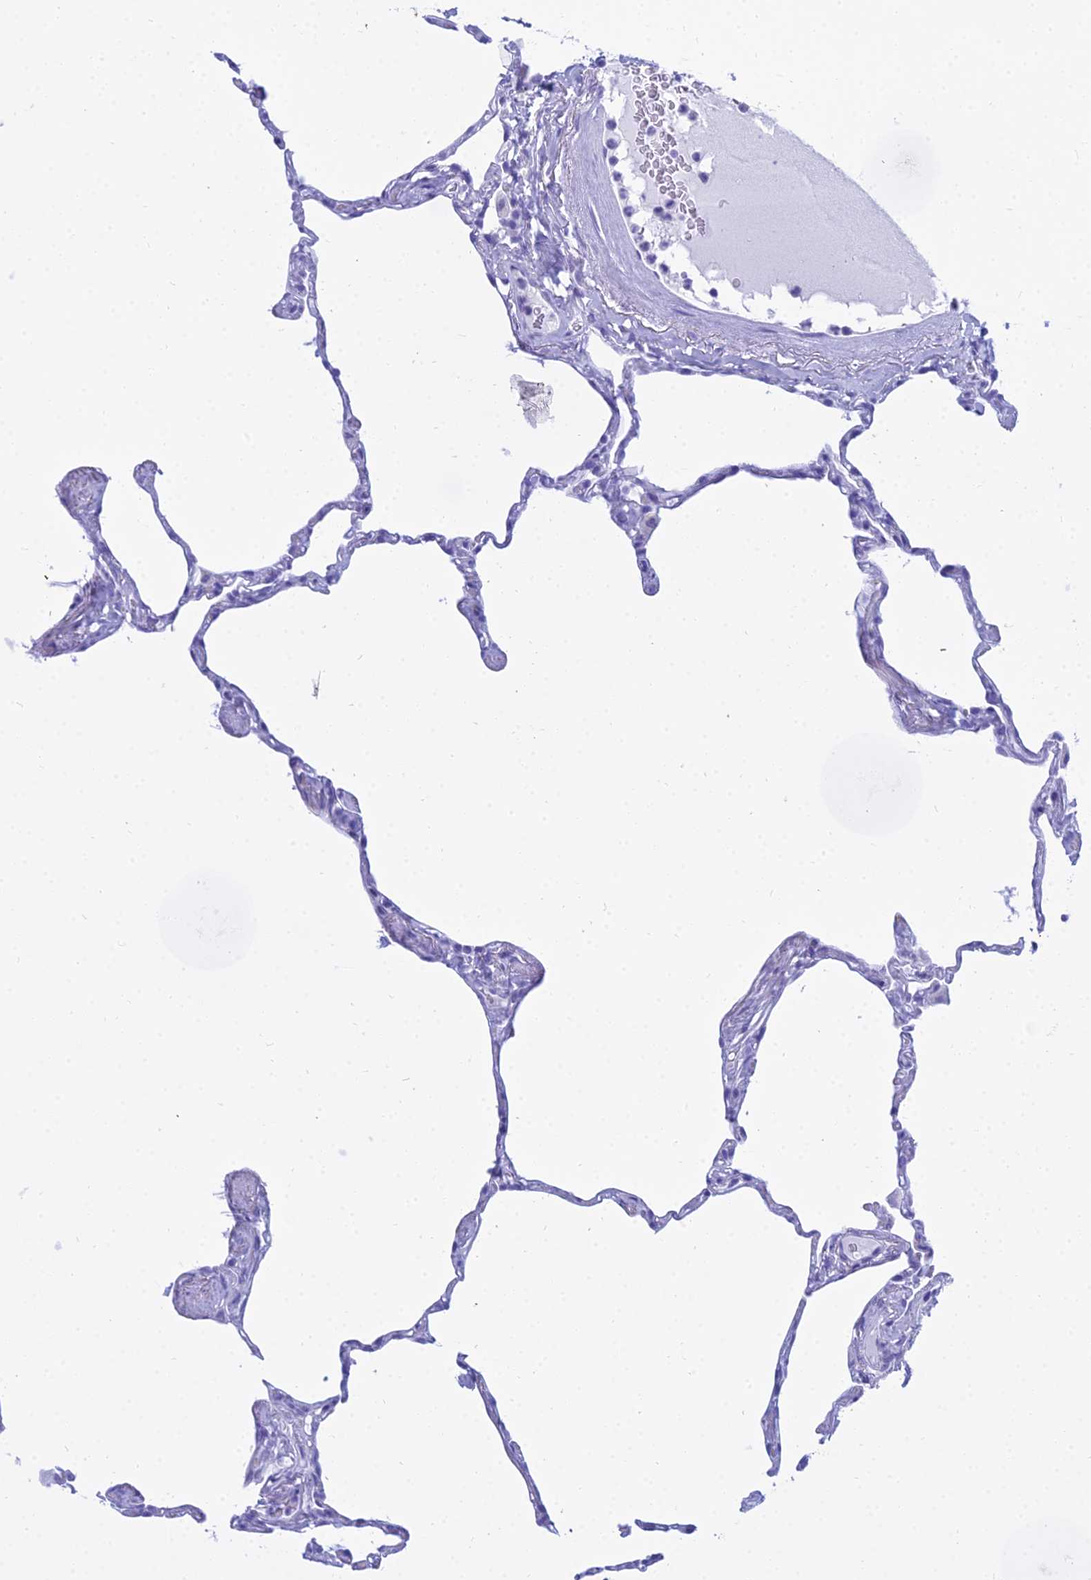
{"staining": {"intensity": "negative", "quantity": "none", "location": "none"}, "tissue": "lung", "cell_type": "Alveolar cells", "image_type": "normal", "snomed": [{"axis": "morphology", "description": "Normal tissue, NOS"}, {"axis": "topography", "description": "Lung"}], "caption": "The histopathology image demonstrates no significant expression in alveolar cells of lung. (DAB immunohistochemistry (IHC) visualized using brightfield microscopy, high magnification).", "gene": "PATE4", "patient": {"sex": "male", "age": 65}}